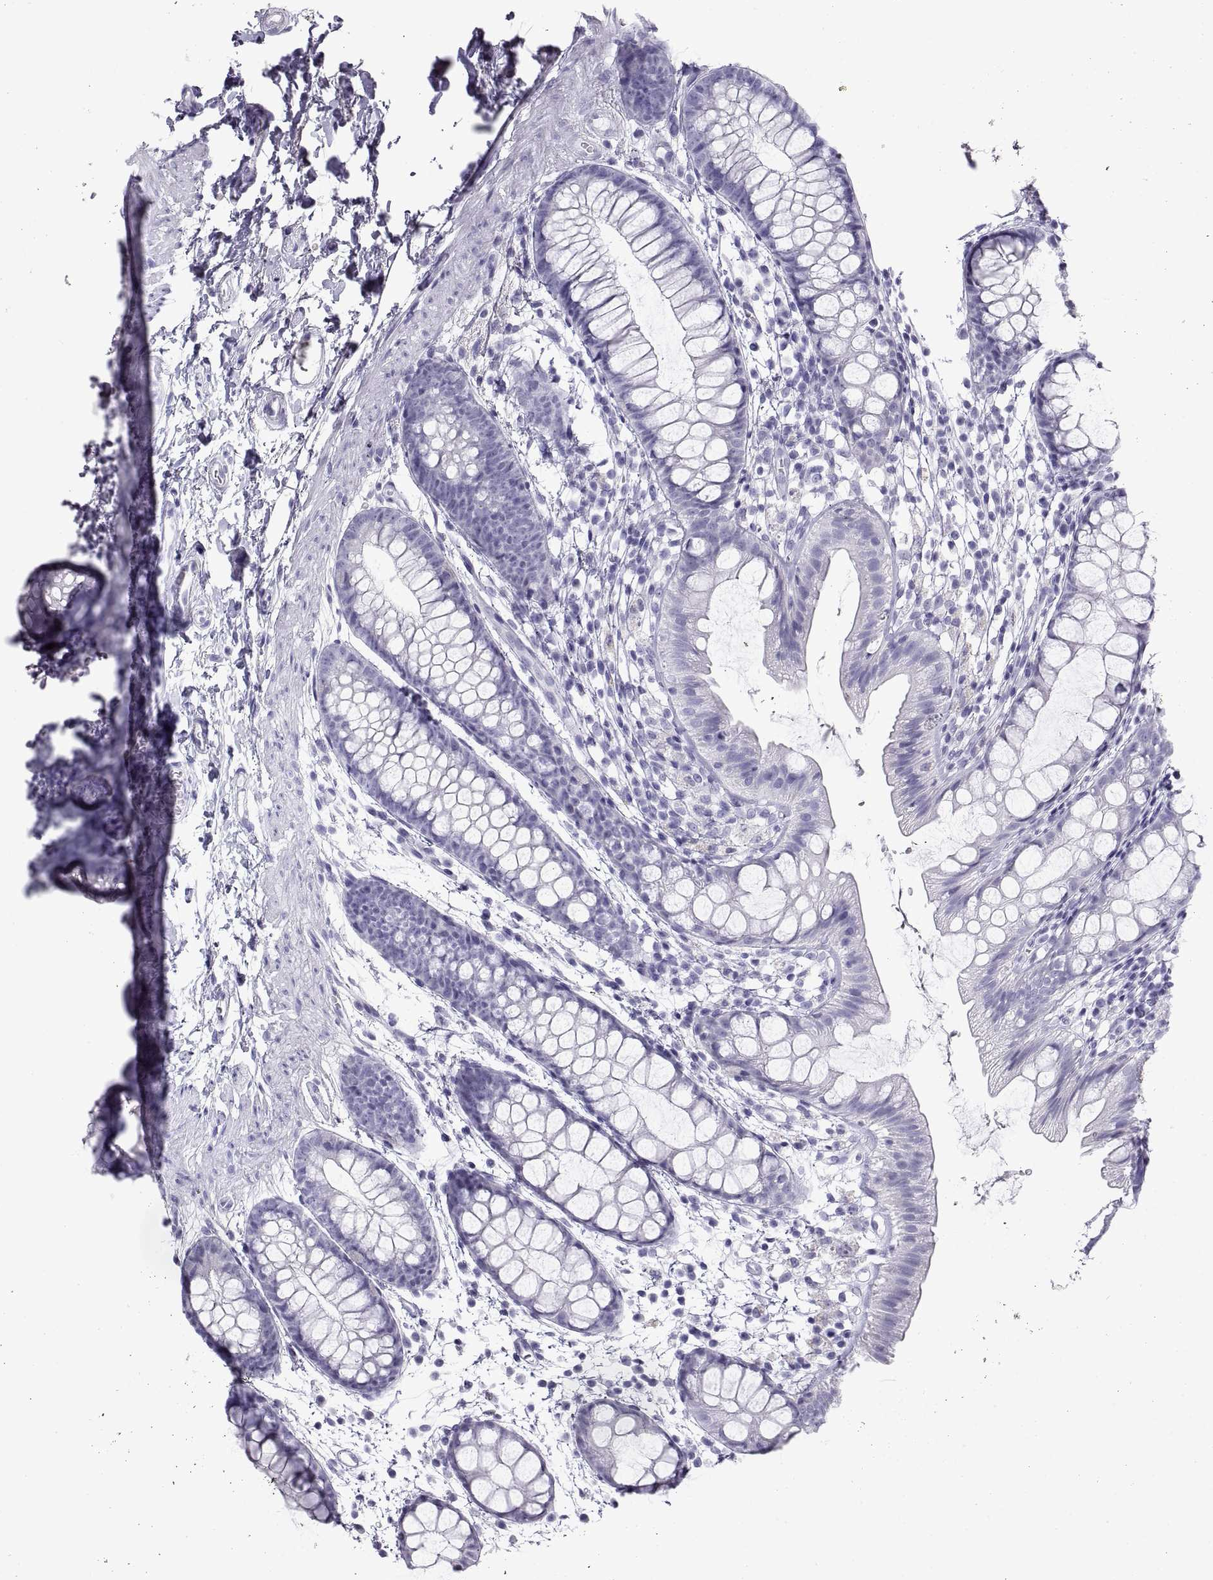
{"staining": {"intensity": "negative", "quantity": "none", "location": "none"}, "tissue": "rectum", "cell_type": "Glandular cells", "image_type": "normal", "snomed": [{"axis": "morphology", "description": "Normal tissue, NOS"}, {"axis": "topography", "description": "Rectum"}], "caption": "Immunohistochemistry (IHC) micrograph of benign rectum: rectum stained with DAB (3,3'-diaminobenzidine) demonstrates no significant protein staining in glandular cells.", "gene": "RLBP1", "patient": {"sex": "male", "age": 57}}